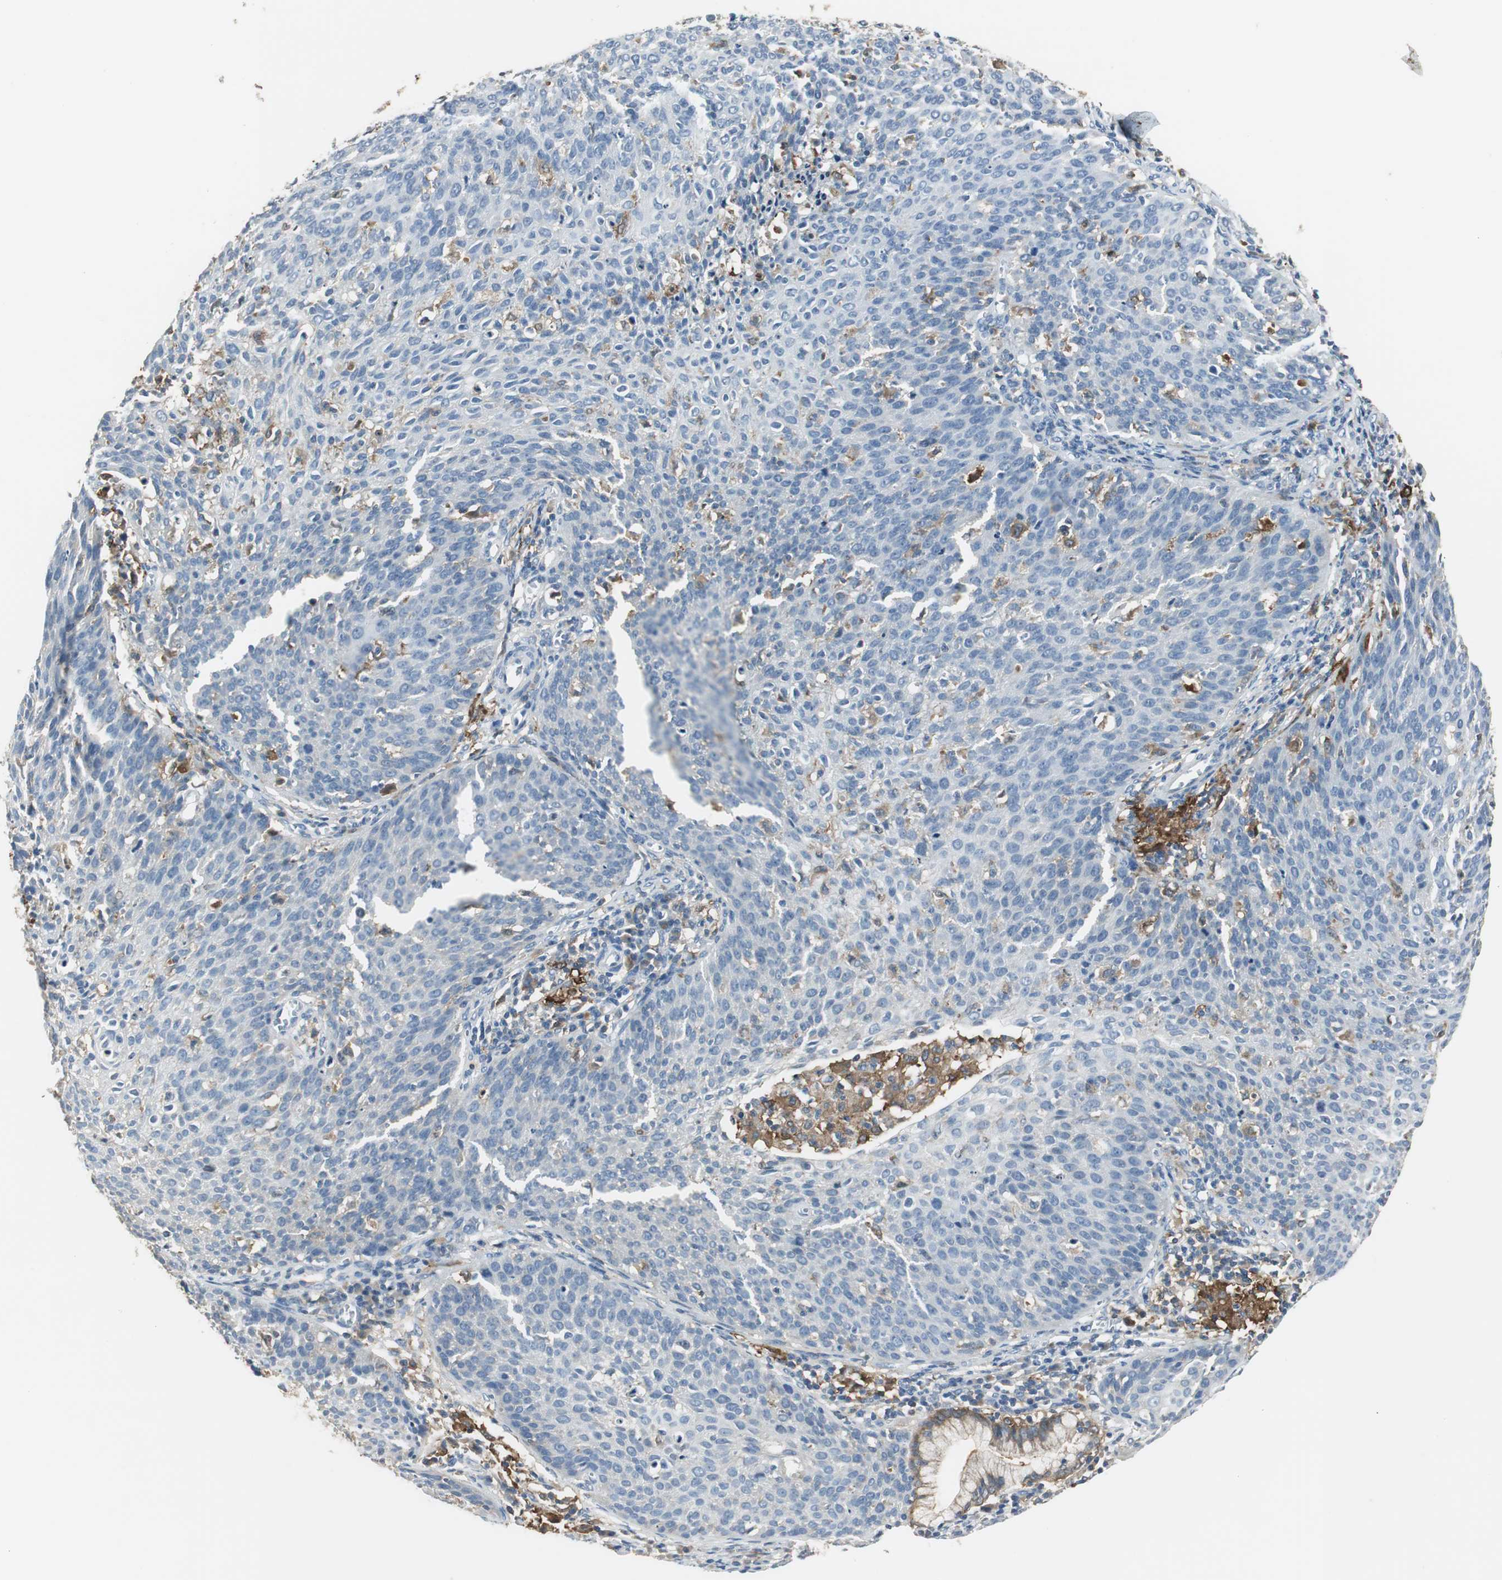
{"staining": {"intensity": "negative", "quantity": "none", "location": "none"}, "tissue": "cervical cancer", "cell_type": "Tumor cells", "image_type": "cancer", "snomed": [{"axis": "morphology", "description": "Squamous cell carcinoma, NOS"}, {"axis": "topography", "description": "Cervix"}], "caption": "IHC histopathology image of cervical cancer (squamous cell carcinoma) stained for a protein (brown), which demonstrates no positivity in tumor cells.", "gene": "MSTO1", "patient": {"sex": "female", "age": 38}}